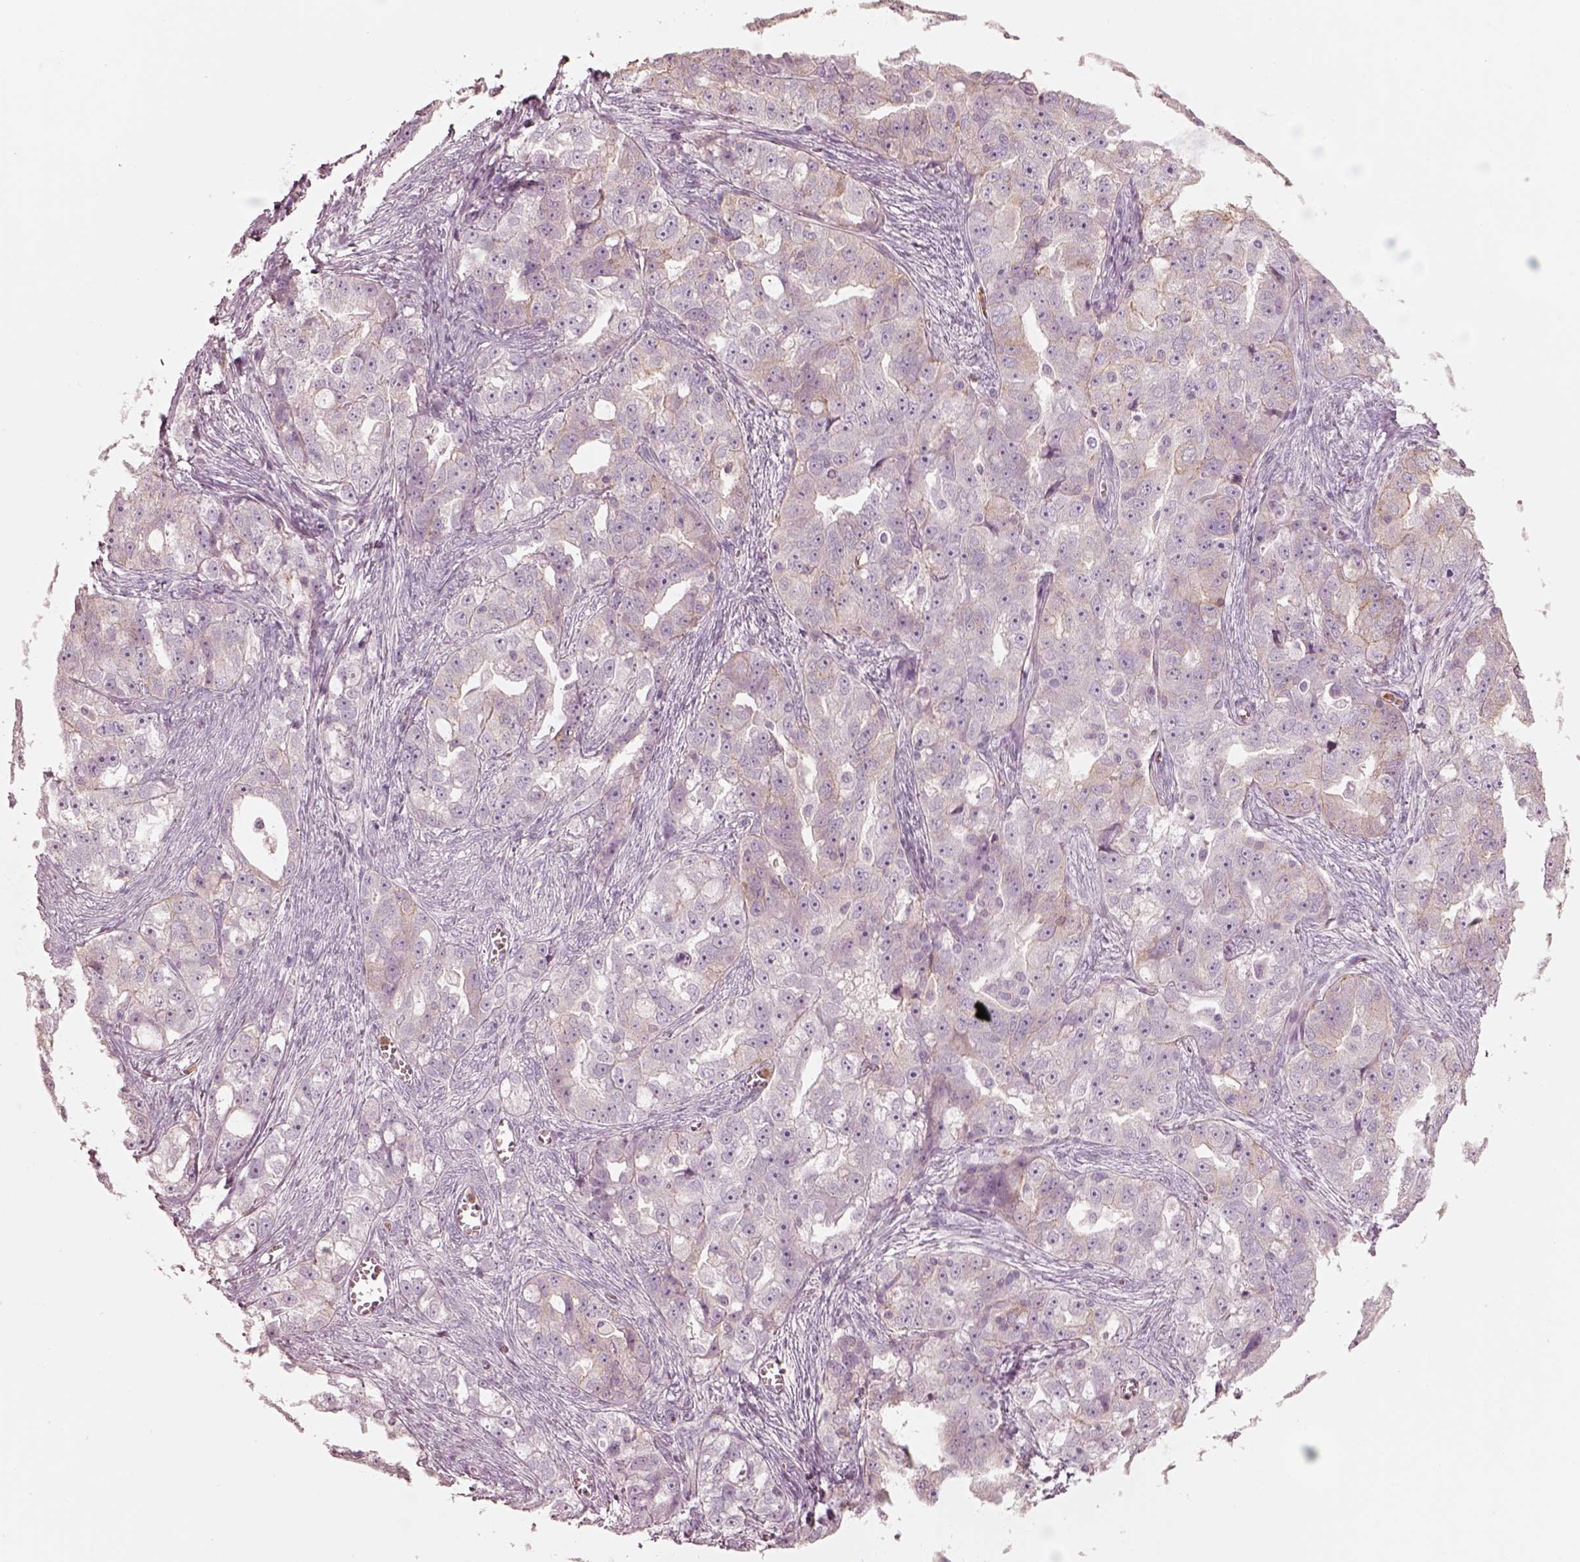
{"staining": {"intensity": "weak", "quantity": "25%-75%", "location": "cytoplasmic/membranous"}, "tissue": "ovarian cancer", "cell_type": "Tumor cells", "image_type": "cancer", "snomed": [{"axis": "morphology", "description": "Cystadenocarcinoma, serous, NOS"}, {"axis": "topography", "description": "Ovary"}], "caption": "Immunohistochemistry of ovarian cancer (serous cystadenocarcinoma) displays low levels of weak cytoplasmic/membranous positivity in about 25%-75% of tumor cells.", "gene": "GPRIN1", "patient": {"sex": "female", "age": 51}}